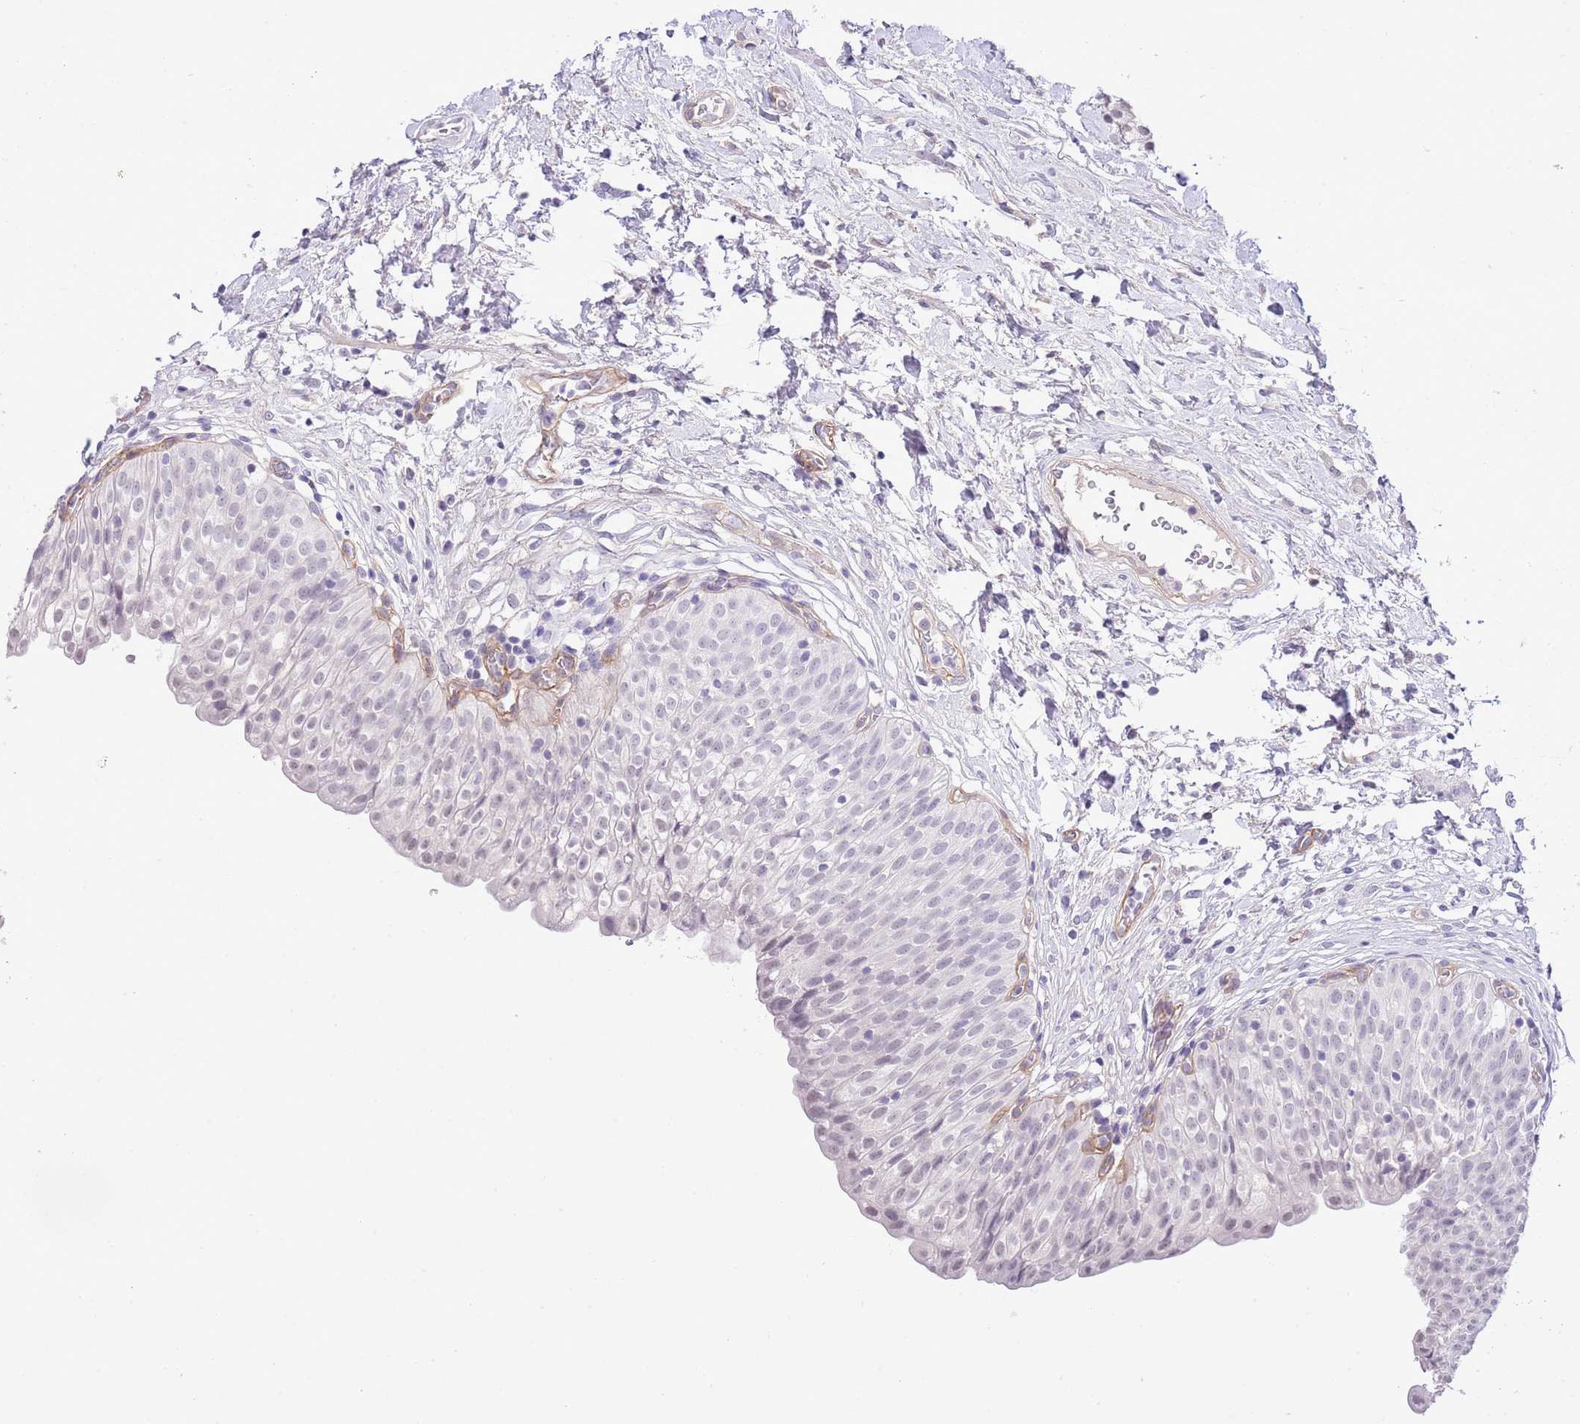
{"staining": {"intensity": "weak", "quantity": "<25%", "location": "nuclear"}, "tissue": "urinary bladder", "cell_type": "Urothelial cells", "image_type": "normal", "snomed": [{"axis": "morphology", "description": "Normal tissue, NOS"}, {"axis": "topography", "description": "Urinary bladder"}], "caption": "IHC histopathology image of unremarkable urinary bladder: urinary bladder stained with DAB (3,3'-diaminobenzidine) reveals no significant protein expression in urothelial cells.", "gene": "MIDN", "patient": {"sex": "male", "age": 55}}